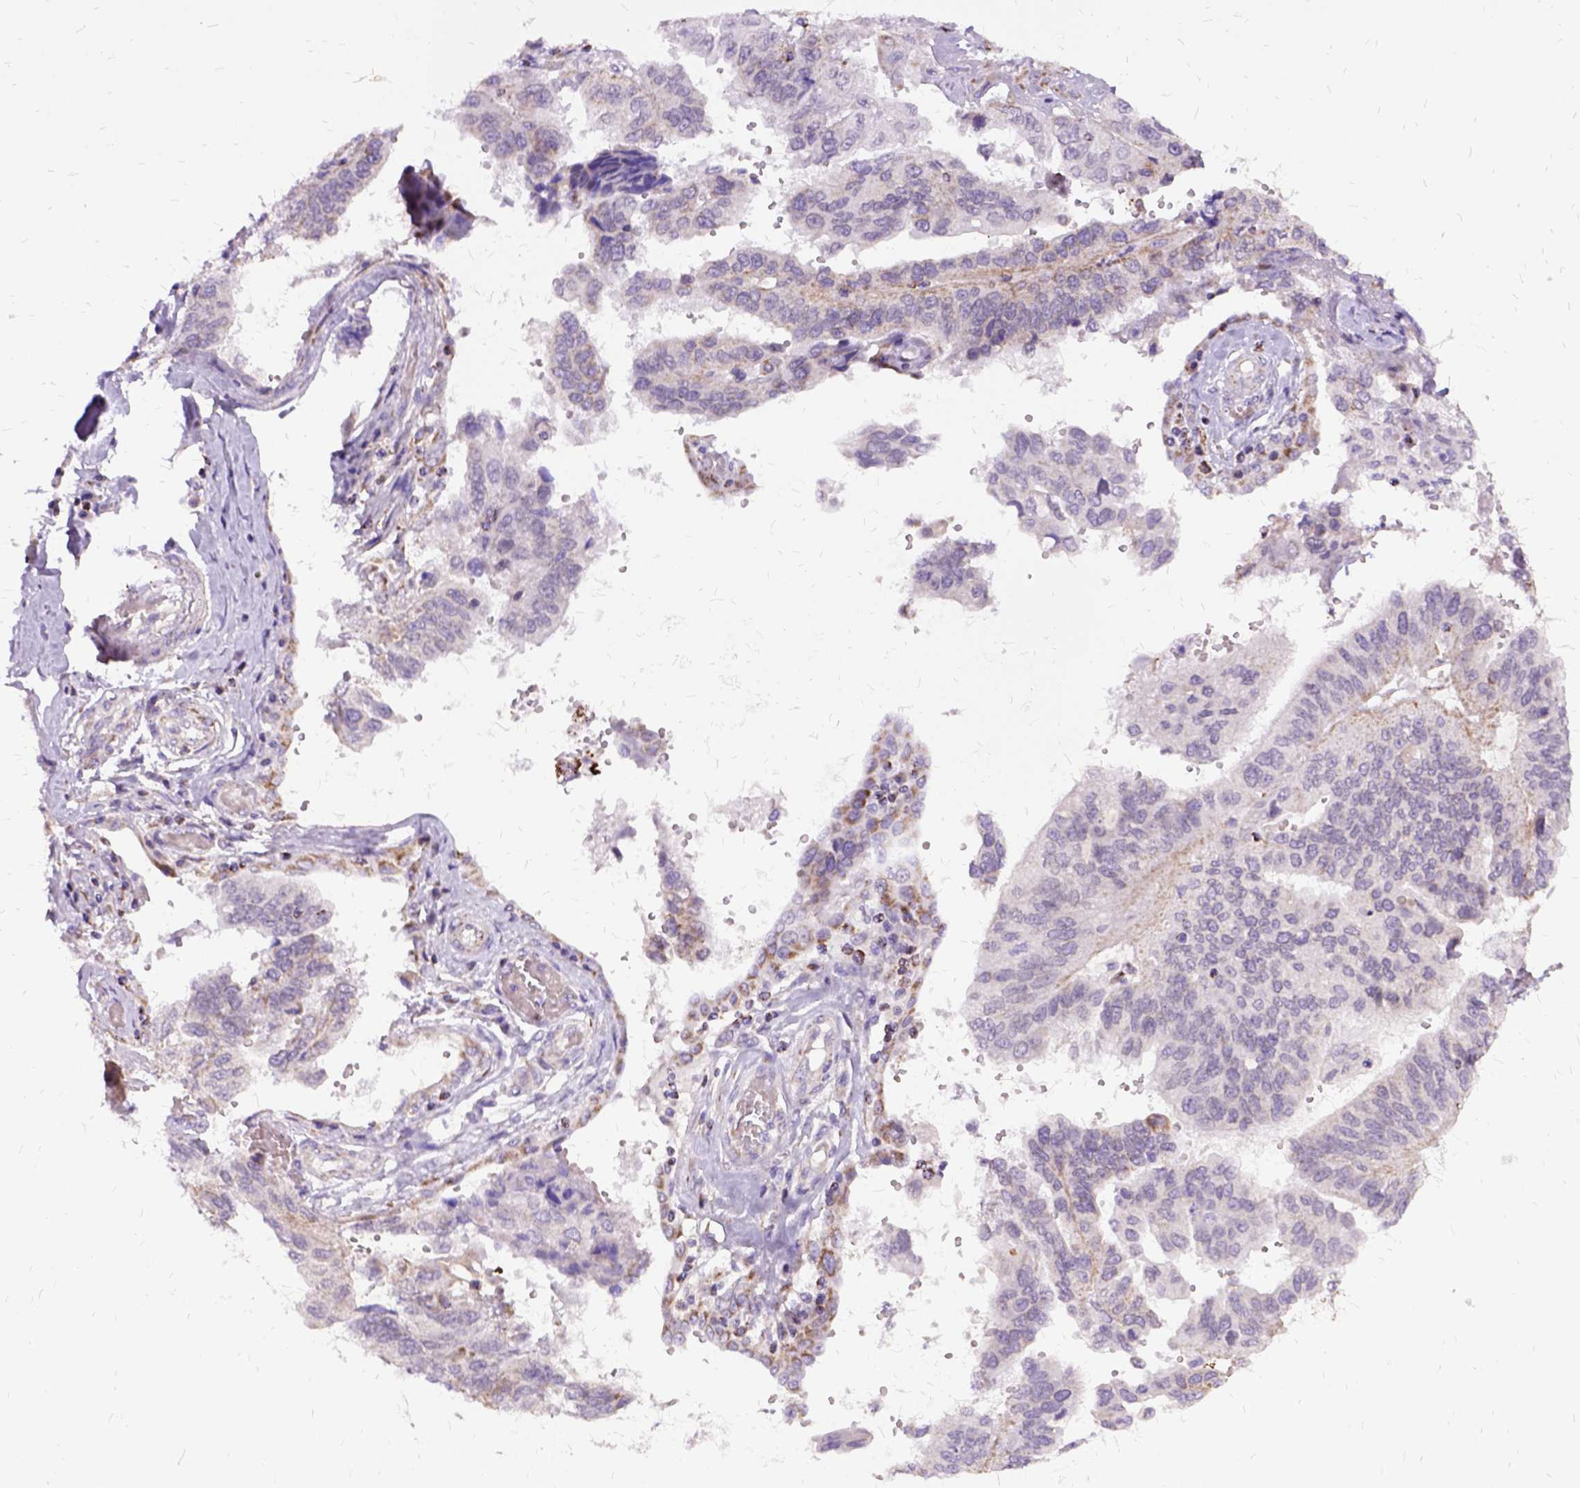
{"staining": {"intensity": "negative", "quantity": "none", "location": "none"}, "tissue": "ovarian cancer", "cell_type": "Tumor cells", "image_type": "cancer", "snomed": [{"axis": "morphology", "description": "Cystadenocarcinoma, serous, NOS"}, {"axis": "topography", "description": "Ovary"}], "caption": "IHC histopathology image of human ovarian serous cystadenocarcinoma stained for a protein (brown), which exhibits no staining in tumor cells.", "gene": "OXCT1", "patient": {"sex": "female", "age": 79}}